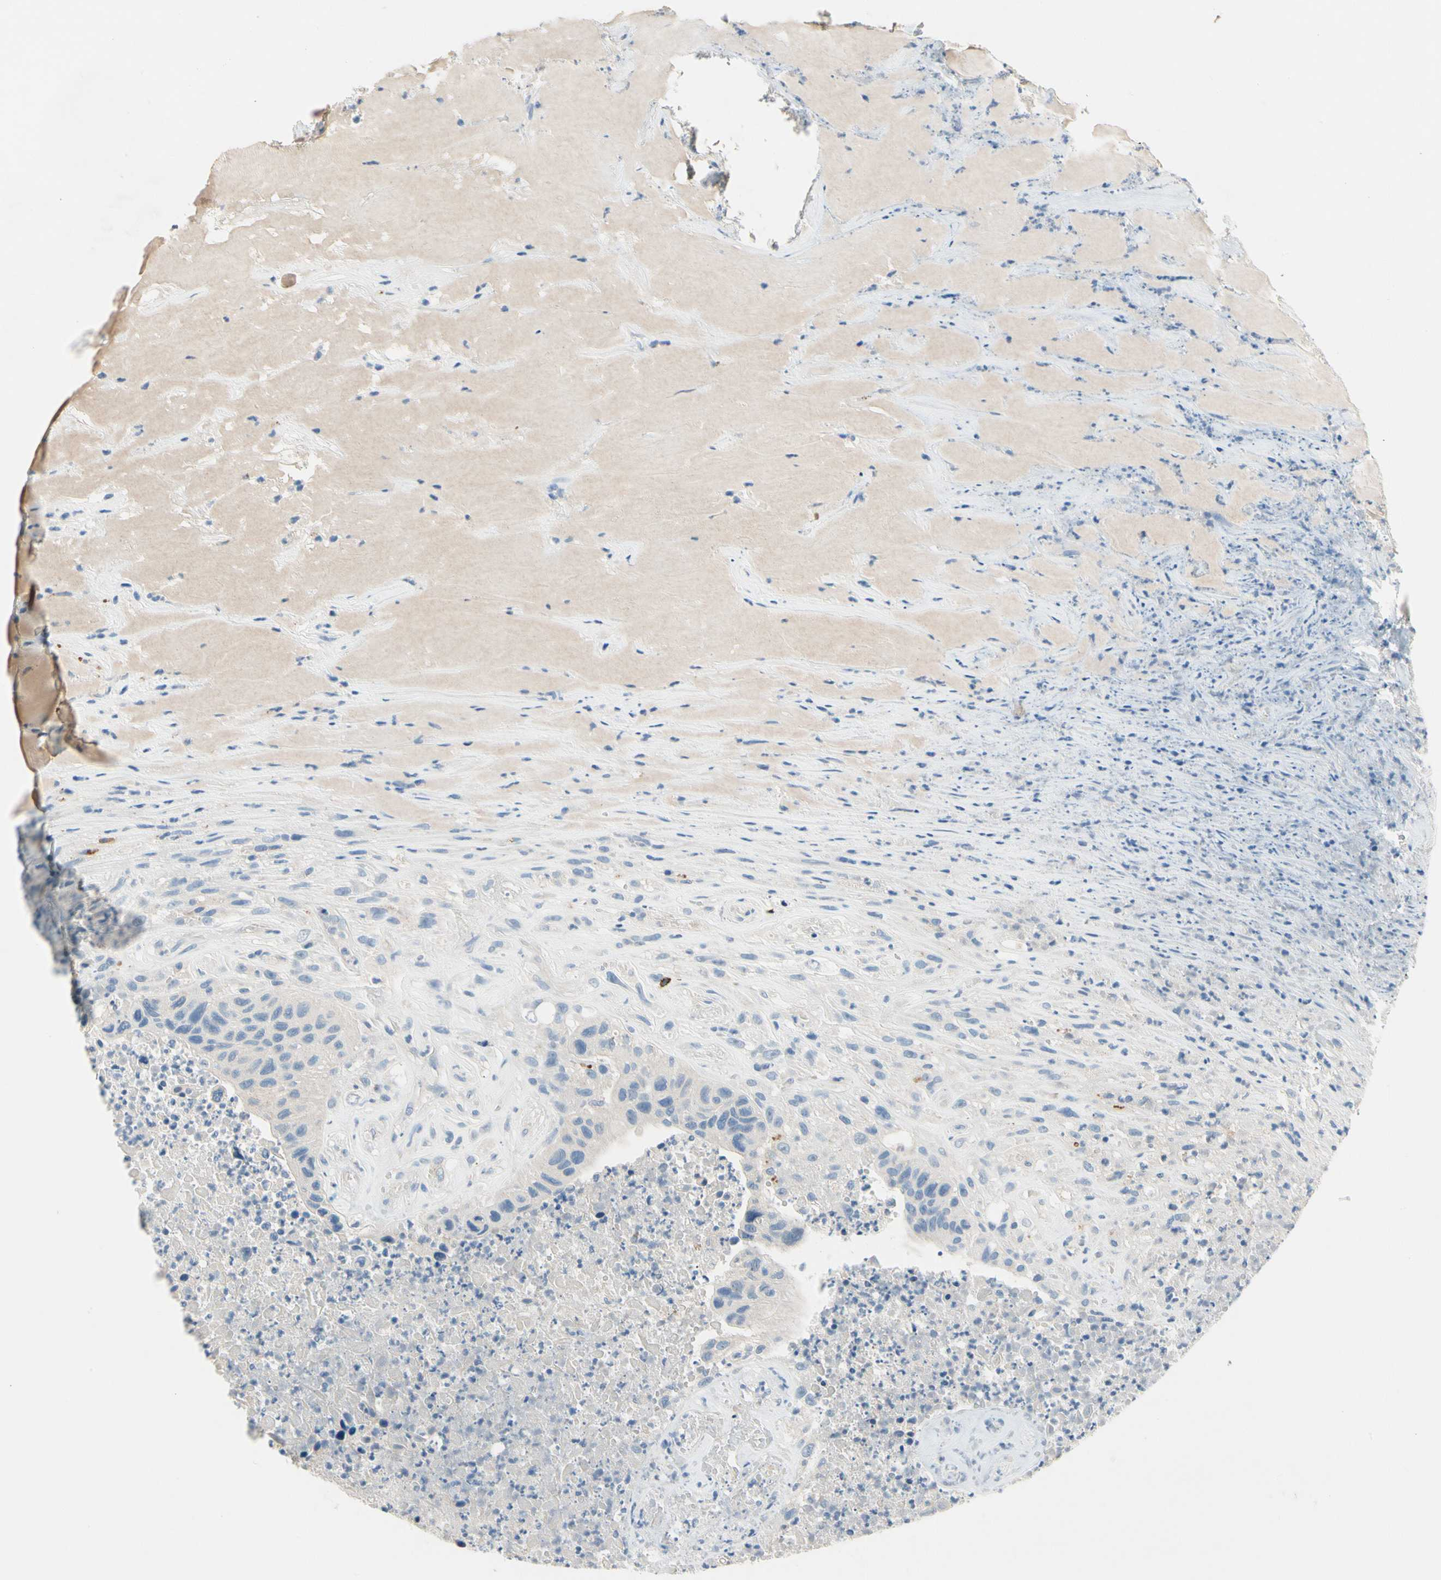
{"staining": {"intensity": "negative", "quantity": "none", "location": "none"}, "tissue": "urothelial cancer", "cell_type": "Tumor cells", "image_type": "cancer", "snomed": [{"axis": "morphology", "description": "Urothelial carcinoma, High grade"}, {"axis": "topography", "description": "Urinary bladder"}], "caption": "An immunohistochemistry (IHC) histopathology image of high-grade urothelial carcinoma is shown. There is no staining in tumor cells of high-grade urothelial carcinoma.", "gene": "CPA3", "patient": {"sex": "male", "age": 66}}